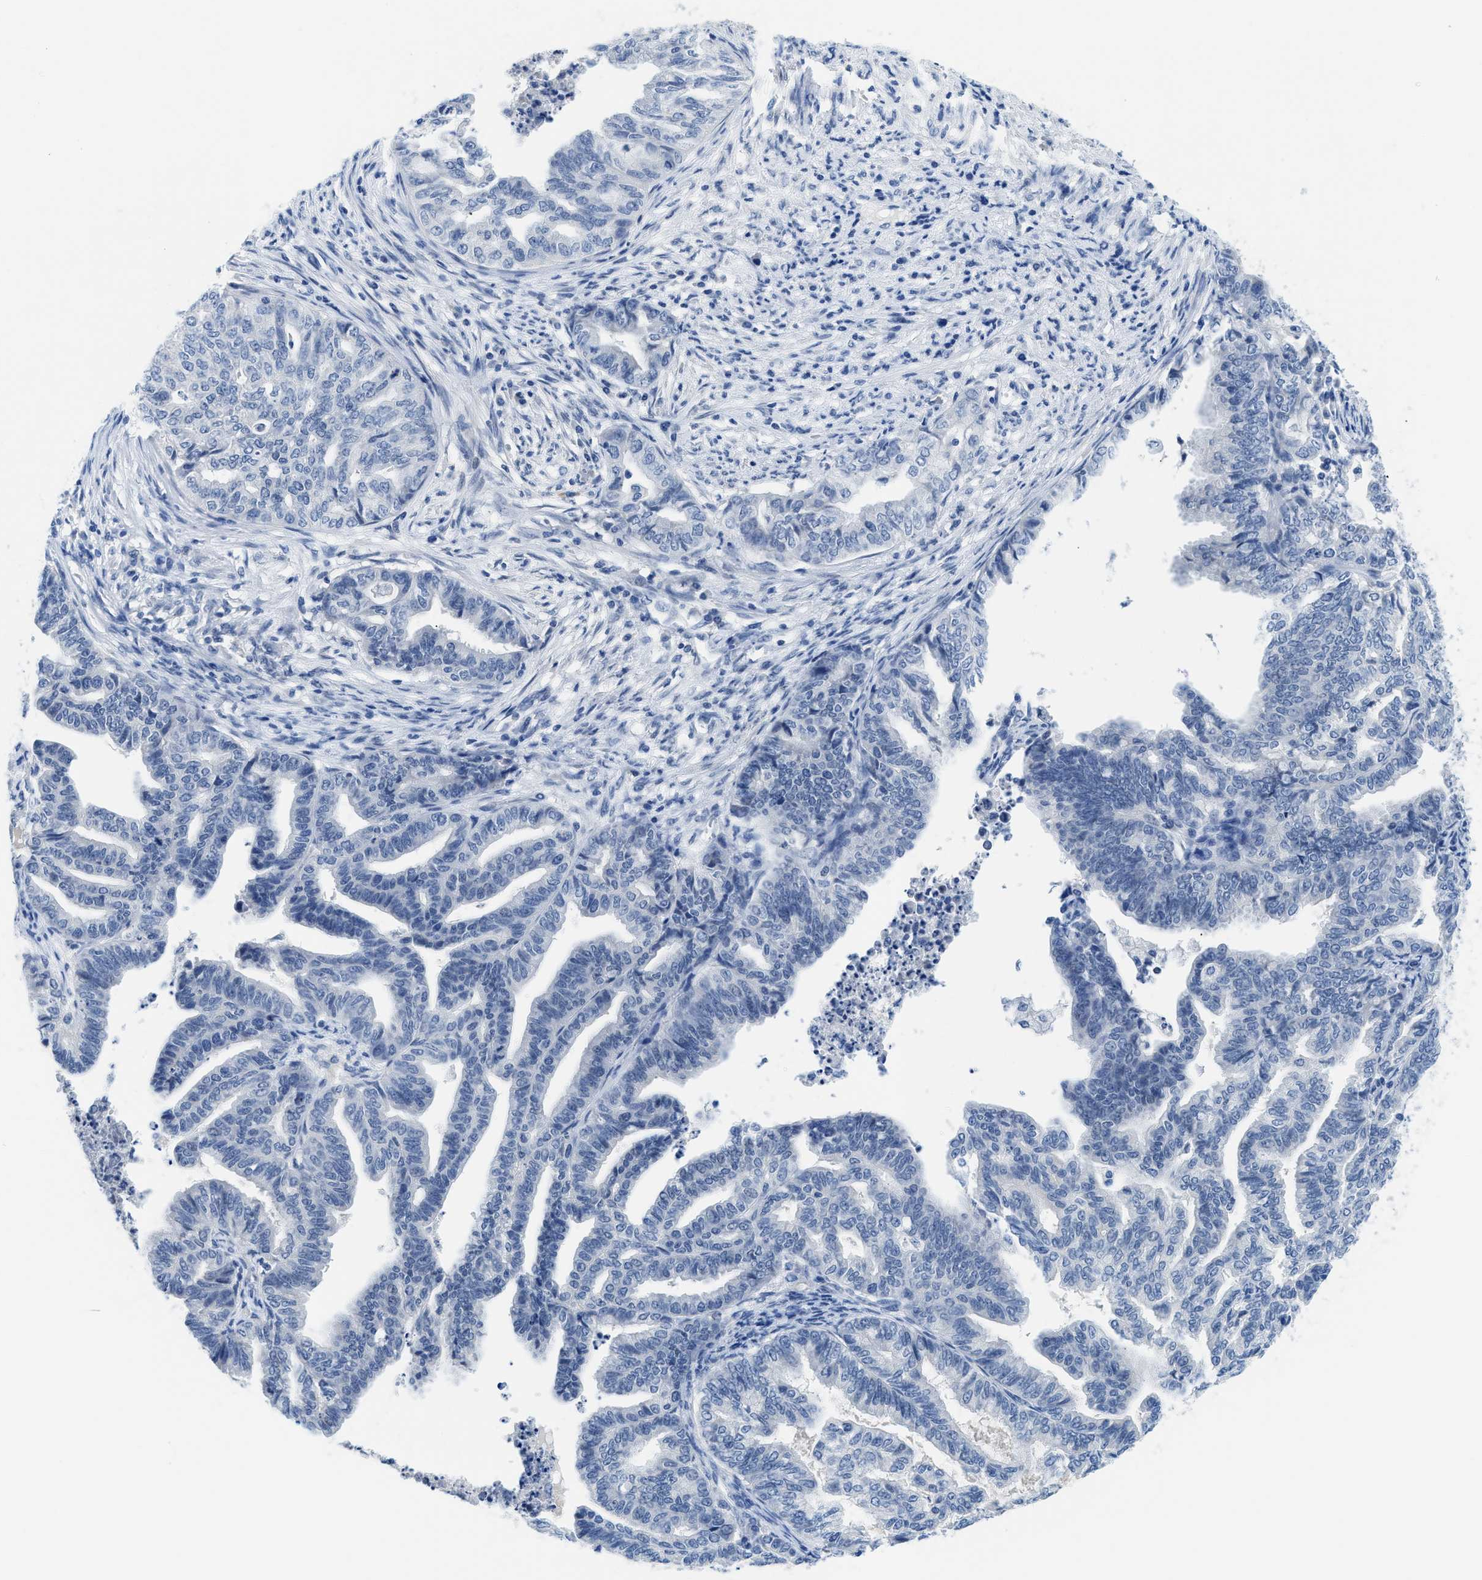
{"staining": {"intensity": "negative", "quantity": "none", "location": "none"}, "tissue": "endometrial cancer", "cell_type": "Tumor cells", "image_type": "cancer", "snomed": [{"axis": "morphology", "description": "Adenocarcinoma, NOS"}, {"axis": "topography", "description": "Endometrium"}], "caption": "An immunohistochemistry image of endometrial cancer (adenocarcinoma) is shown. There is no staining in tumor cells of endometrial cancer (adenocarcinoma).", "gene": "MBL2", "patient": {"sex": "female", "age": 79}}